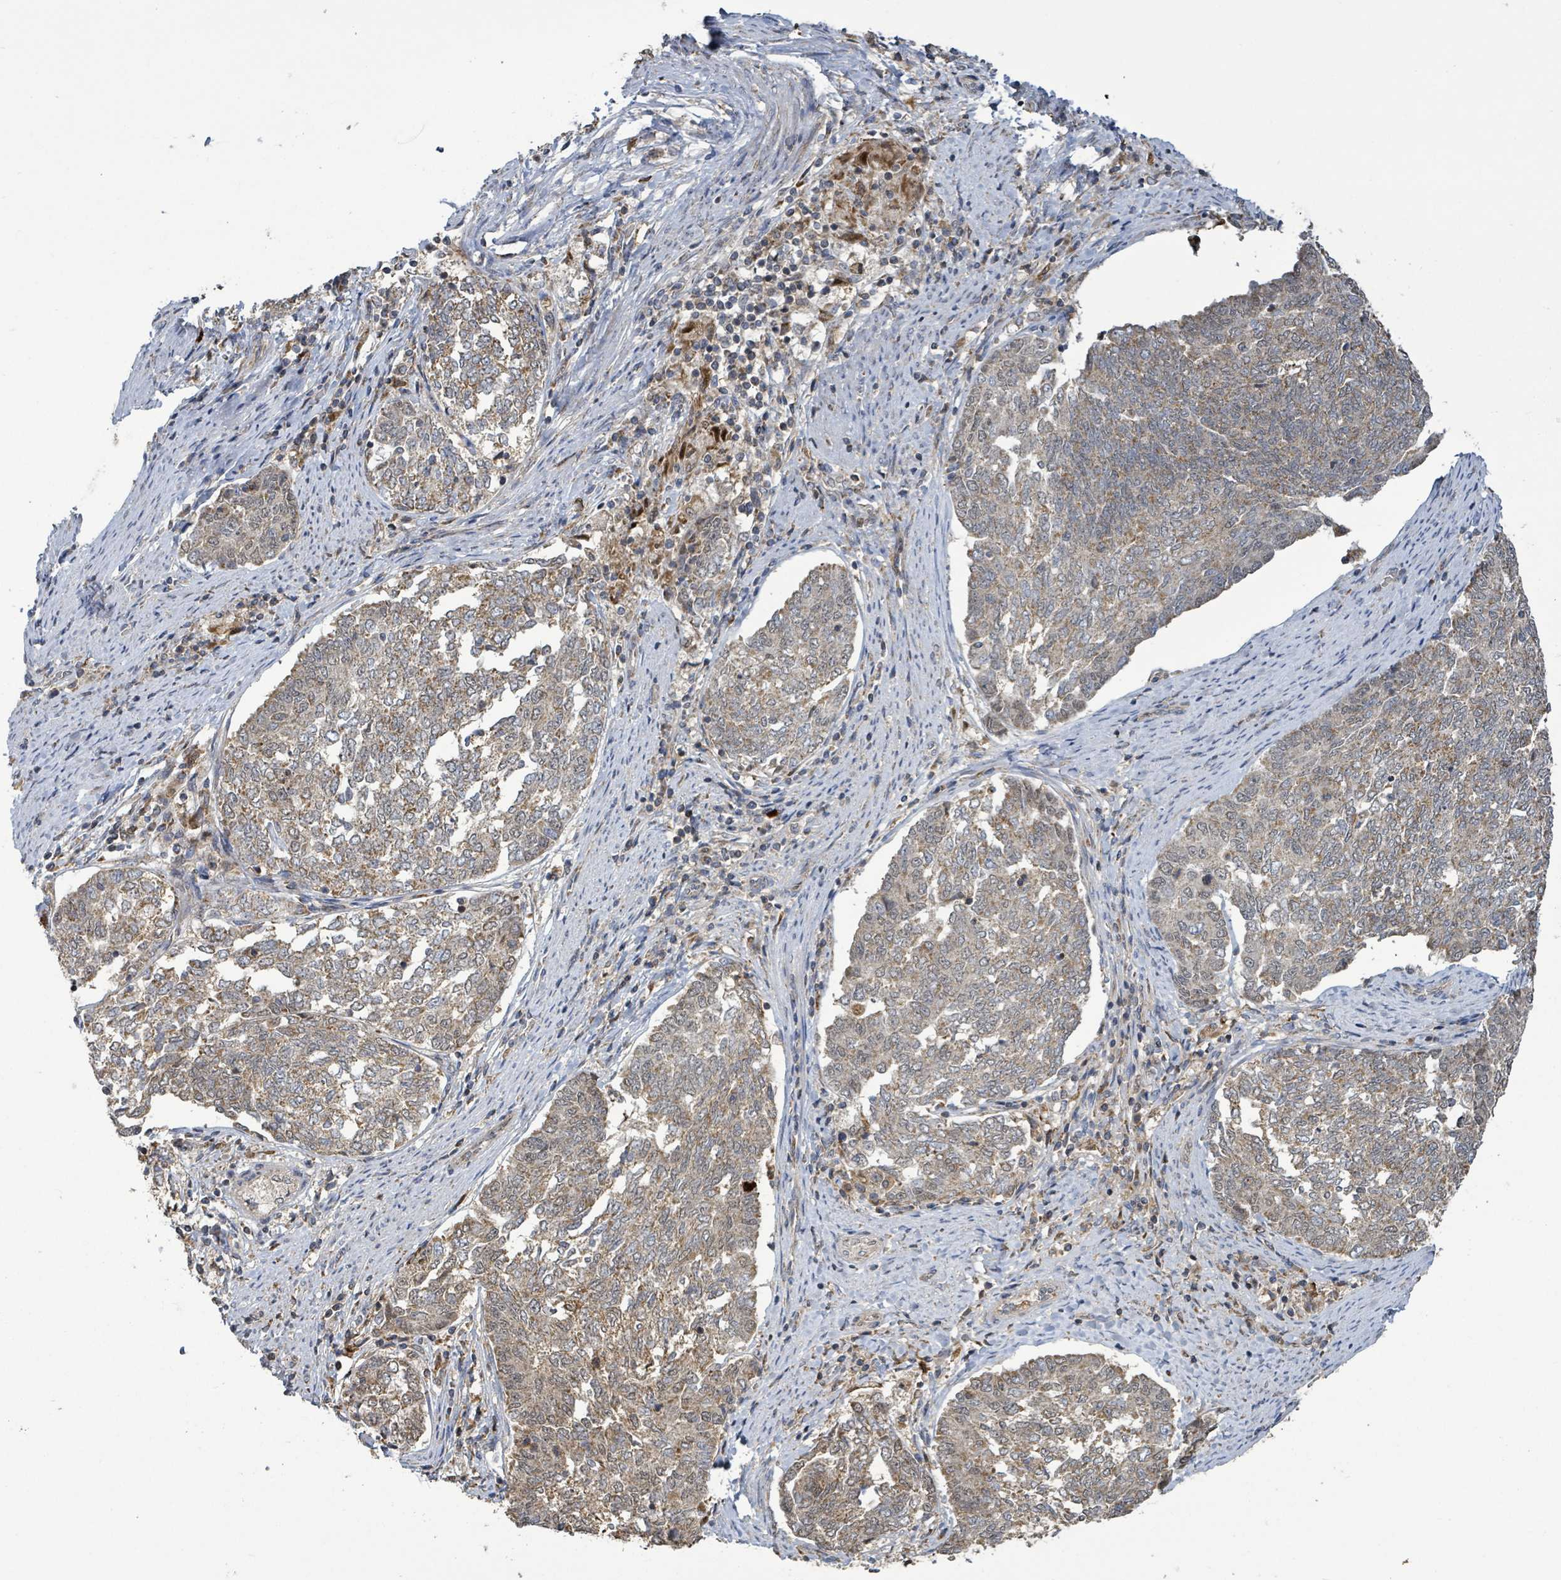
{"staining": {"intensity": "moderate", "quantity": ">75%", "location": "cytoplasmic/membranous"}, "tissue": "endometrial cancer", "cell_type": "Tumor cells", "image_type": "cancer", "snomed": [{"axis": "morphology", "description": "Adenocarcinoma, NOS"}, {"axis": "topography", "description": "Endometrium"}], "caption": "DAB (3,3'-diaminobenzidine) immunohistochemical staining of endometrial cancer shows moderate cytoplasmic/membranous protein expression in approximately >75% of tumor cells.", "gene": "COQ6", "patient": {"sex": "female", "age": 80}}